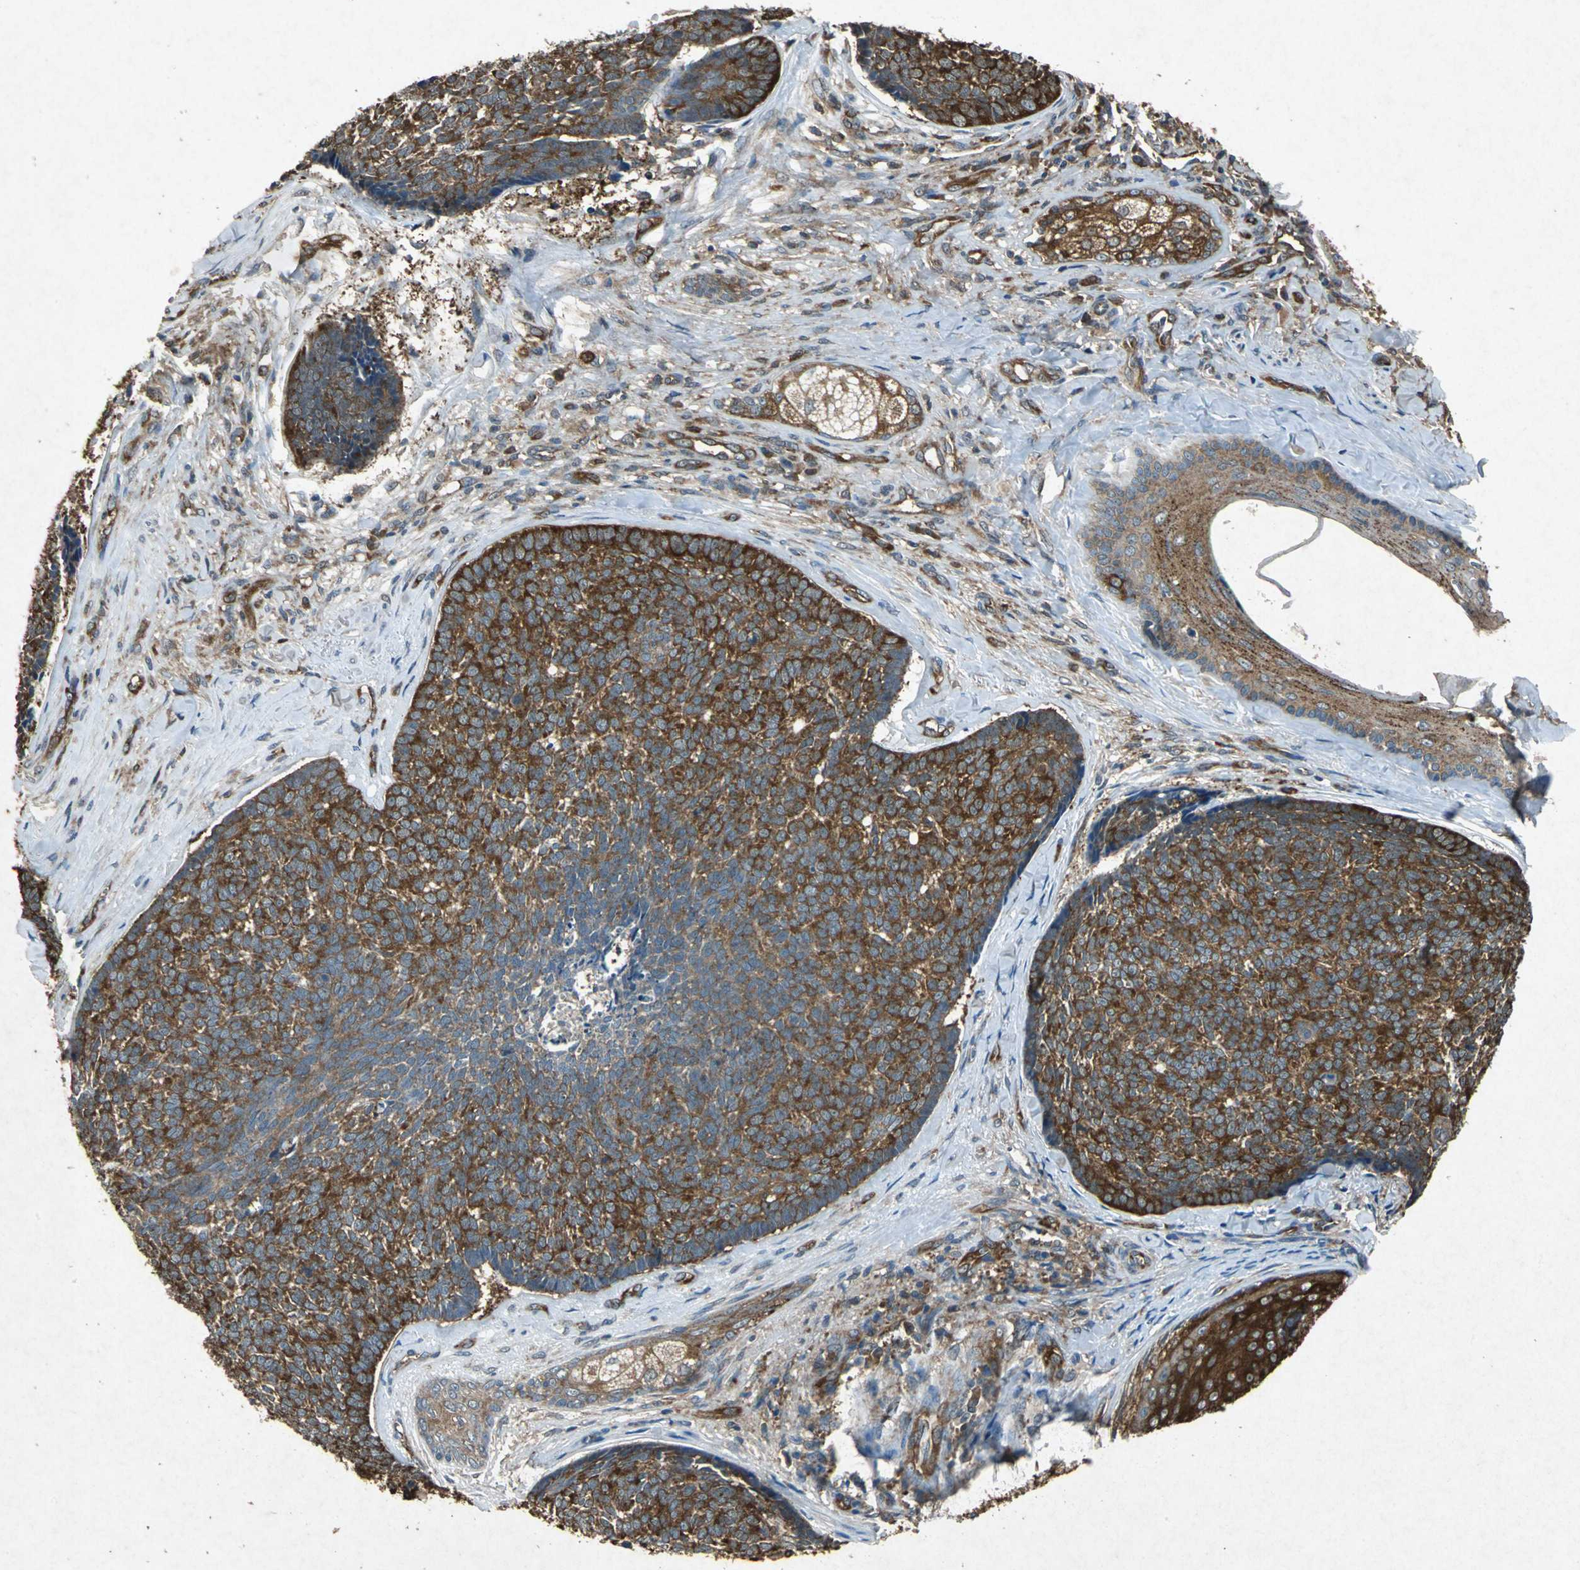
{"staining": {"intensity": "strong", "quantity": ">75%", "location": "cytoplasmic/membranous"}, "tissue": "skin cancer", "cell_type": "Tumor cells", "image_type": "cancer", "snomed": [{"axis": "morphology", "description": "Basal cell carcinoma"}, {"axis": "topography", "description": "Skin"}], "caption": "Protein staining exhibits strong cytoplasmic/membranous expression in about >75% of tumor cells in skin basal cell carcinoma. (Stains: DAB in brown, nuclei in blue, Microscopy: brightfield microscopy at high magnification).", "gene": "HSP90AB1", "patient": {"sex": "male", "age": 84}}